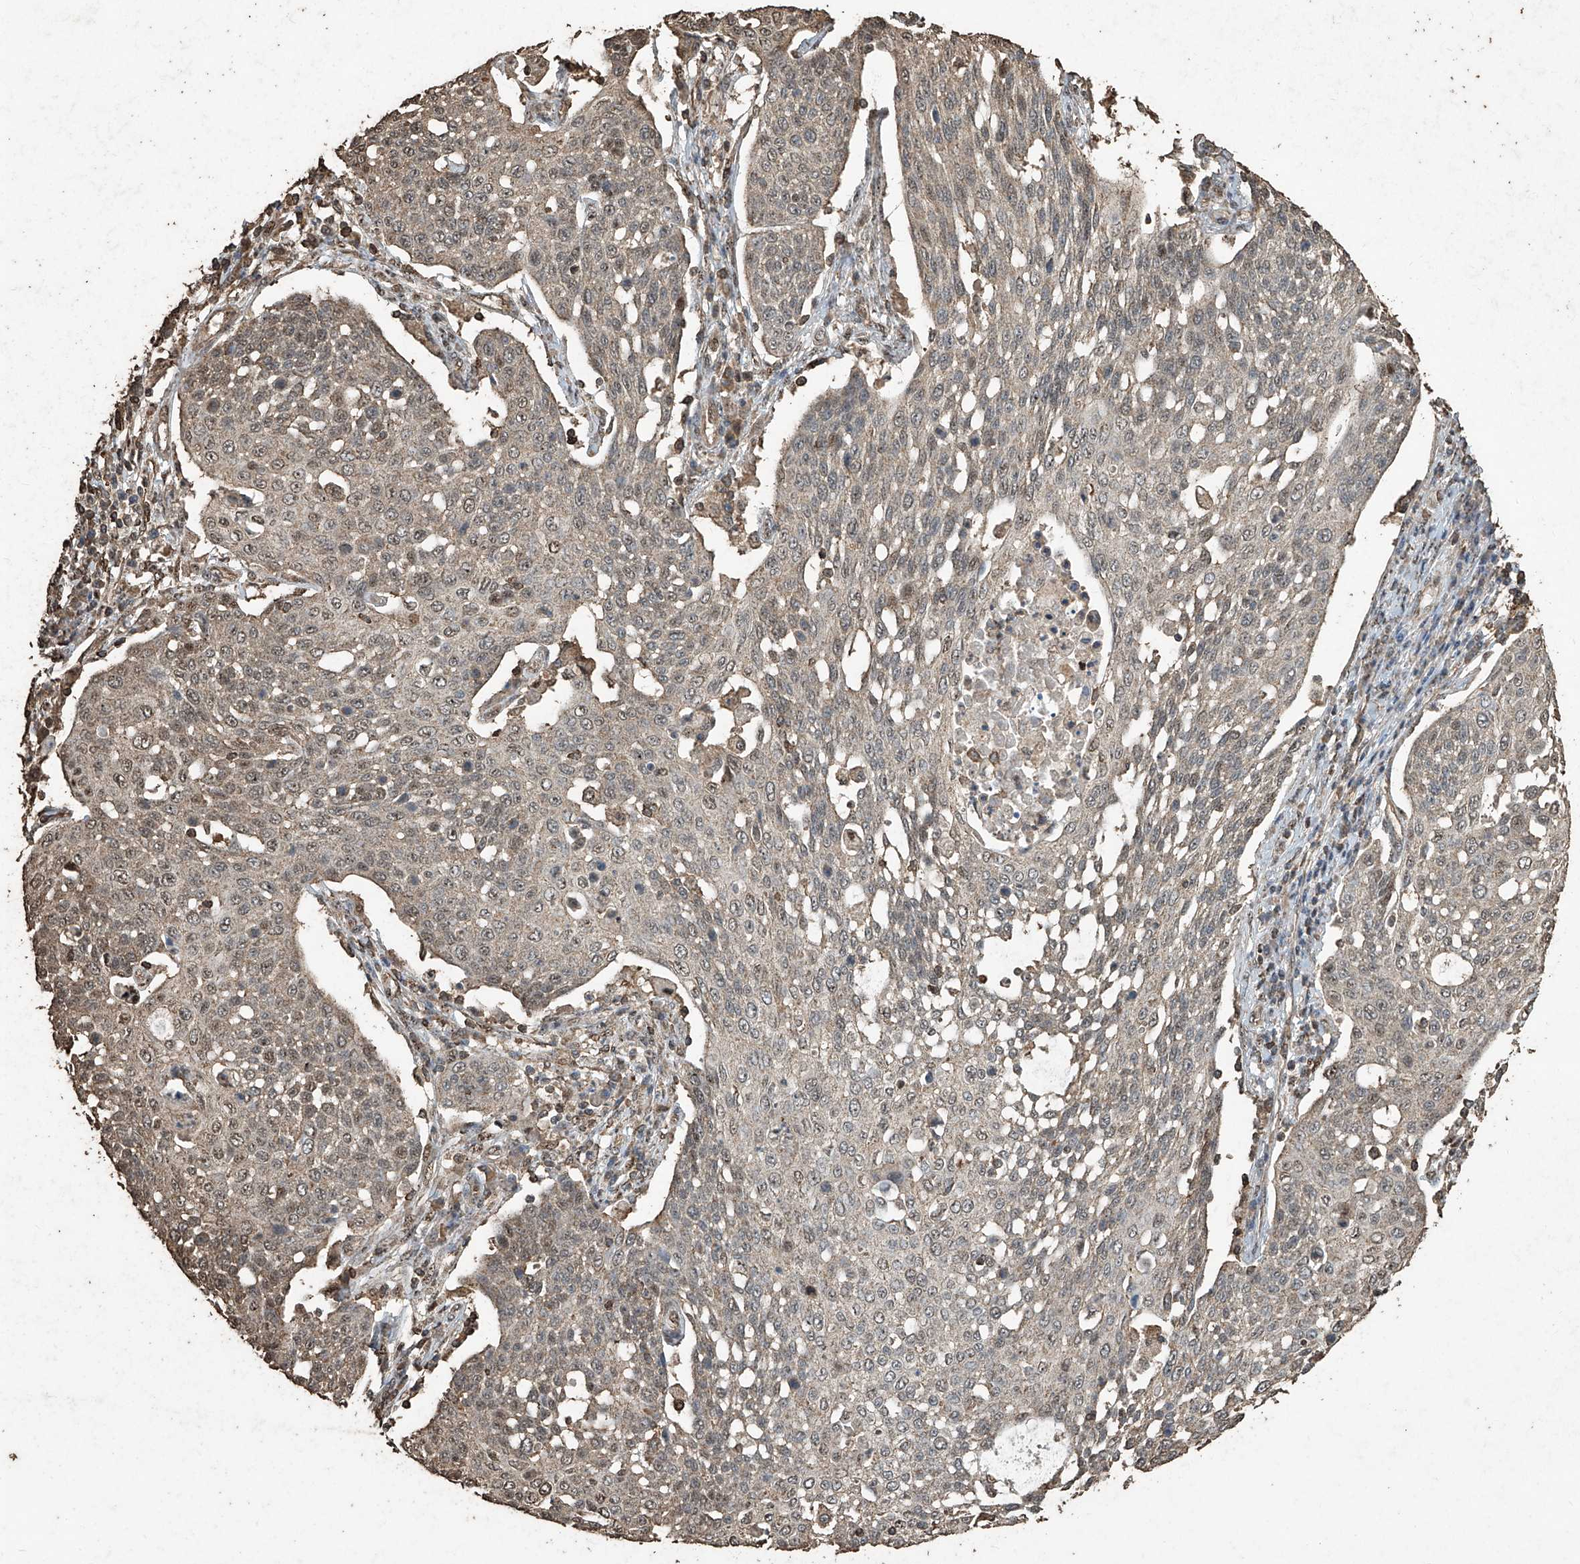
{"staining": {"intensity": "weak", "quantity": "<25%", "location": "nuclear"}, "tissue": "cervical cancer", "cell_type": "Tumor cells", "image_type": "cancer", "snomed": [{"axis": "morphology", "description": "Squamous cell carcinoma, NOS"}, {"axis": "topography", "description": "Cervix"}], "caption": "The photomicrograph reveals no staining of tumor cells in cervical cancer (squamous cell carcinoma).", "gene": "ERBB3", "patient": {"sex": "female", "age": 34}}